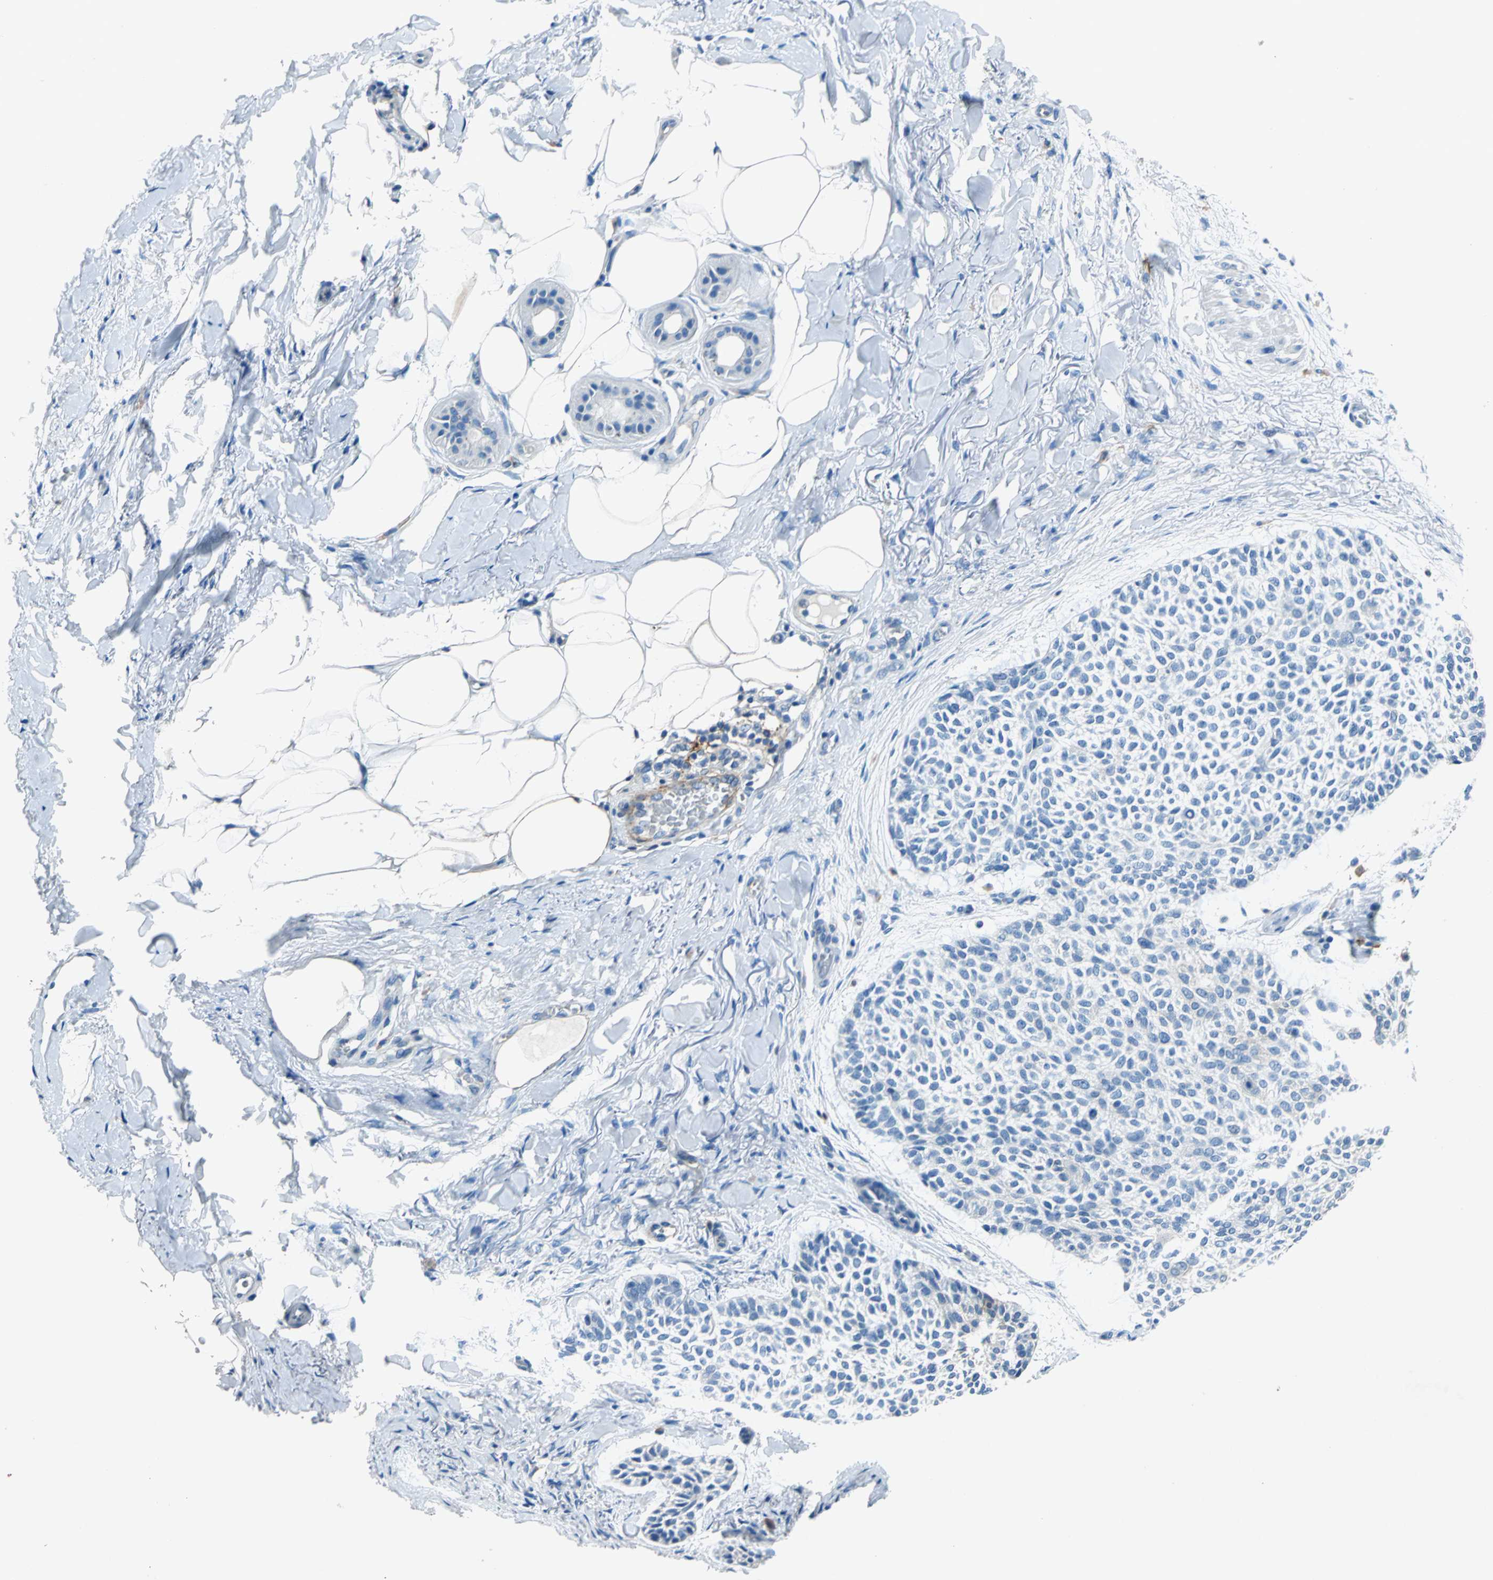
{"staining": {"intensity": "negative", "quantity": "none", "location": "none"}, "tissue": "skin cancer", "cell_type": "Tumor cells", "image_type": "cancer", "snomed": [{"axis": "morphology", "description": "Normal tissue, NOS"}, {"axis": "morphology", "description": "Basal cell carcinoma"}, {"axis": "topography", "description": "Skin"}], "caption": "Histopathology image shows no significant protein staining in tumor cells of skin cancer (basal cell carcinoma).", "gene": "RPS13", "patient": {"sex": "female", "age": 70}}